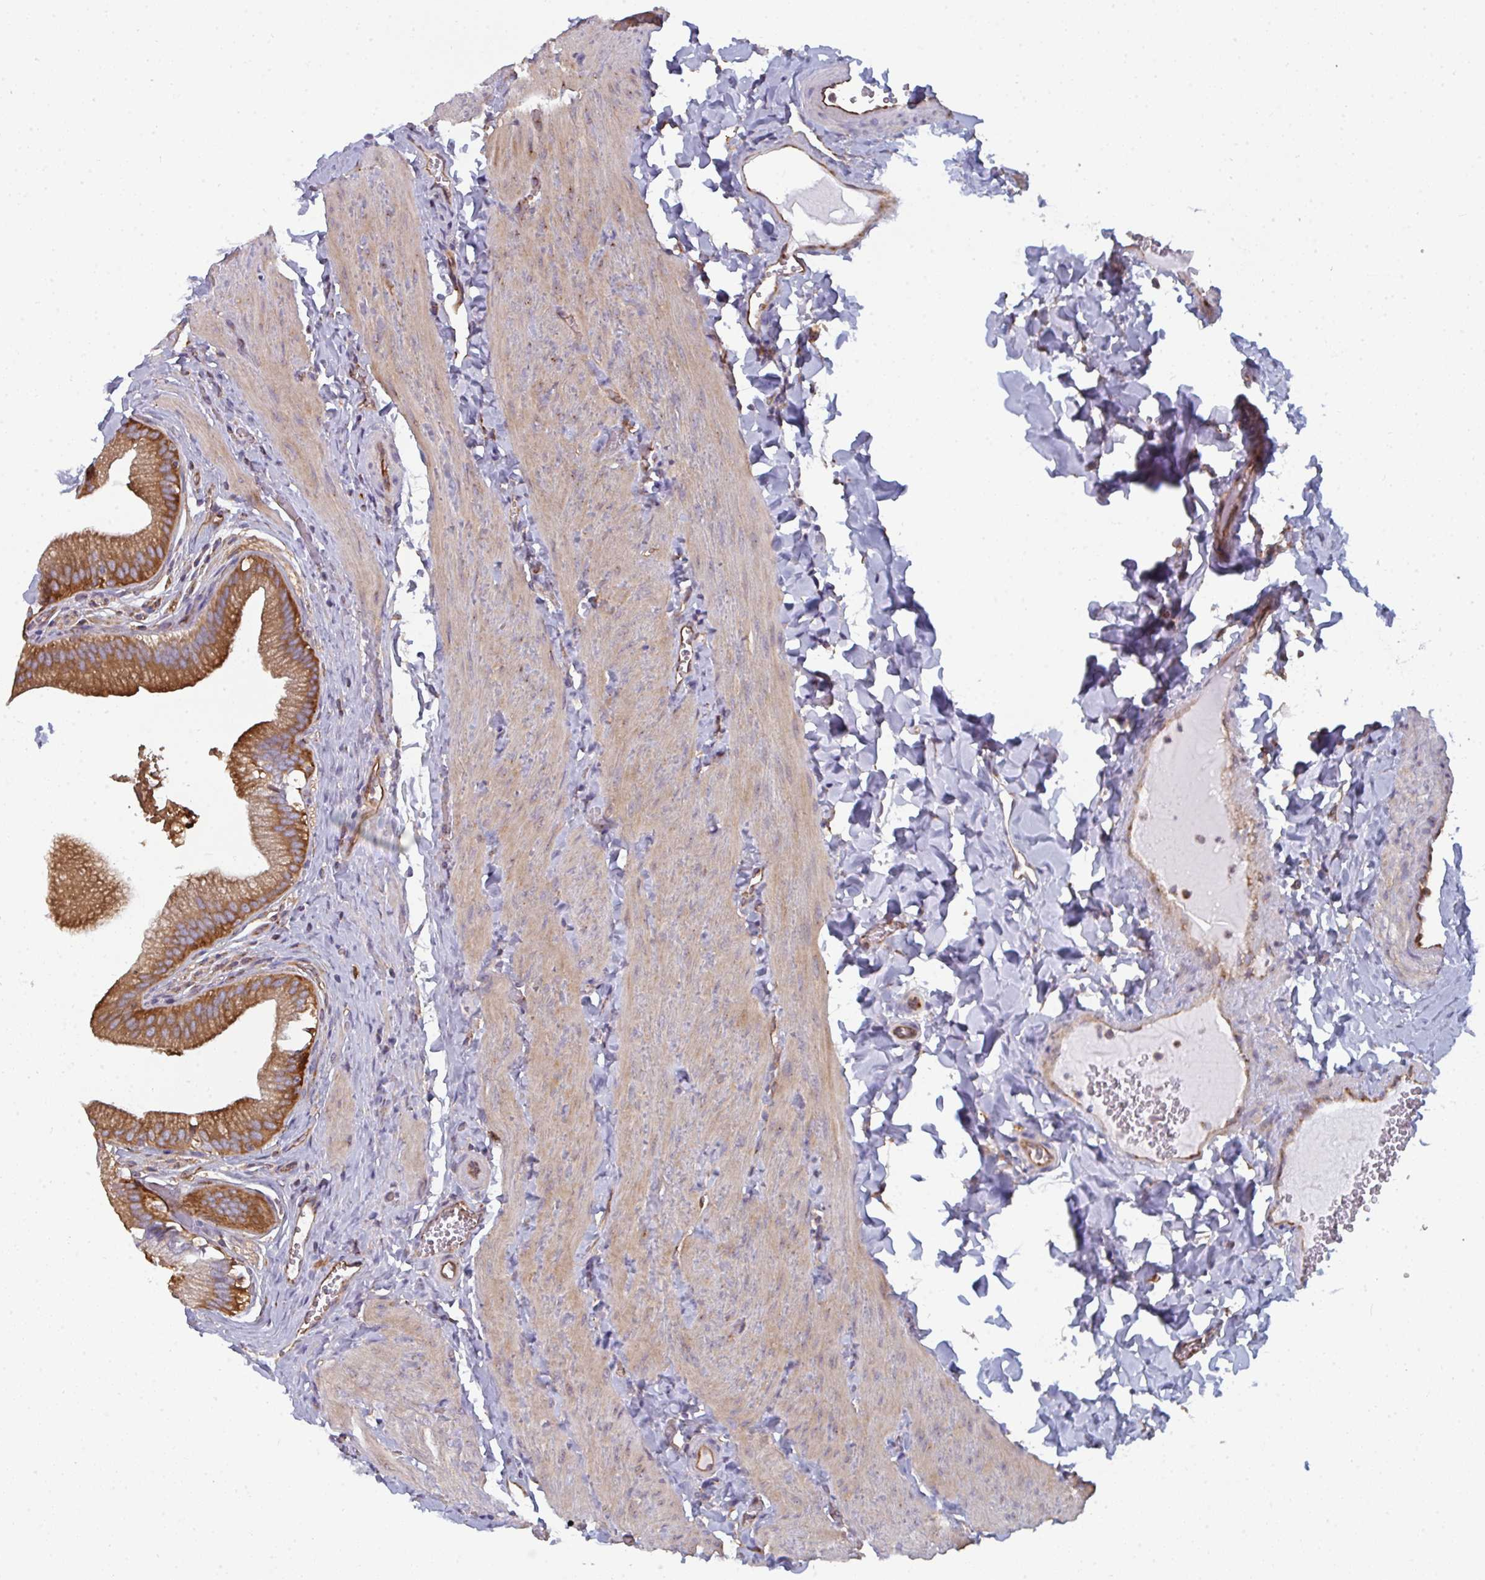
{"staining": {"intensity": "strong", "quantity": ">75%", "location": "cytoplasmic/membranous"}, "tissue": "gallbladder", "cell_type": "Glandular cells", "image_type": "normal", "snomed": [{"axis": "morphology", "description": "Normal tissue, NOS"}, {"axis": "topography", "description": "Gallbladder"}, {"axis": "topography", "description": "Peripheral nerve tissue"}], "caption": "Brown immunohistochemical staining in unremarkable gallbladder displays strong cytoplasmic/membranous staining in about >75% of glandular cells. (DAB IHC, brown staining for protein, blue staining for nuclei).", "gene": "DYNC1I2", "patient": {"sex": "male", "age": 17}}